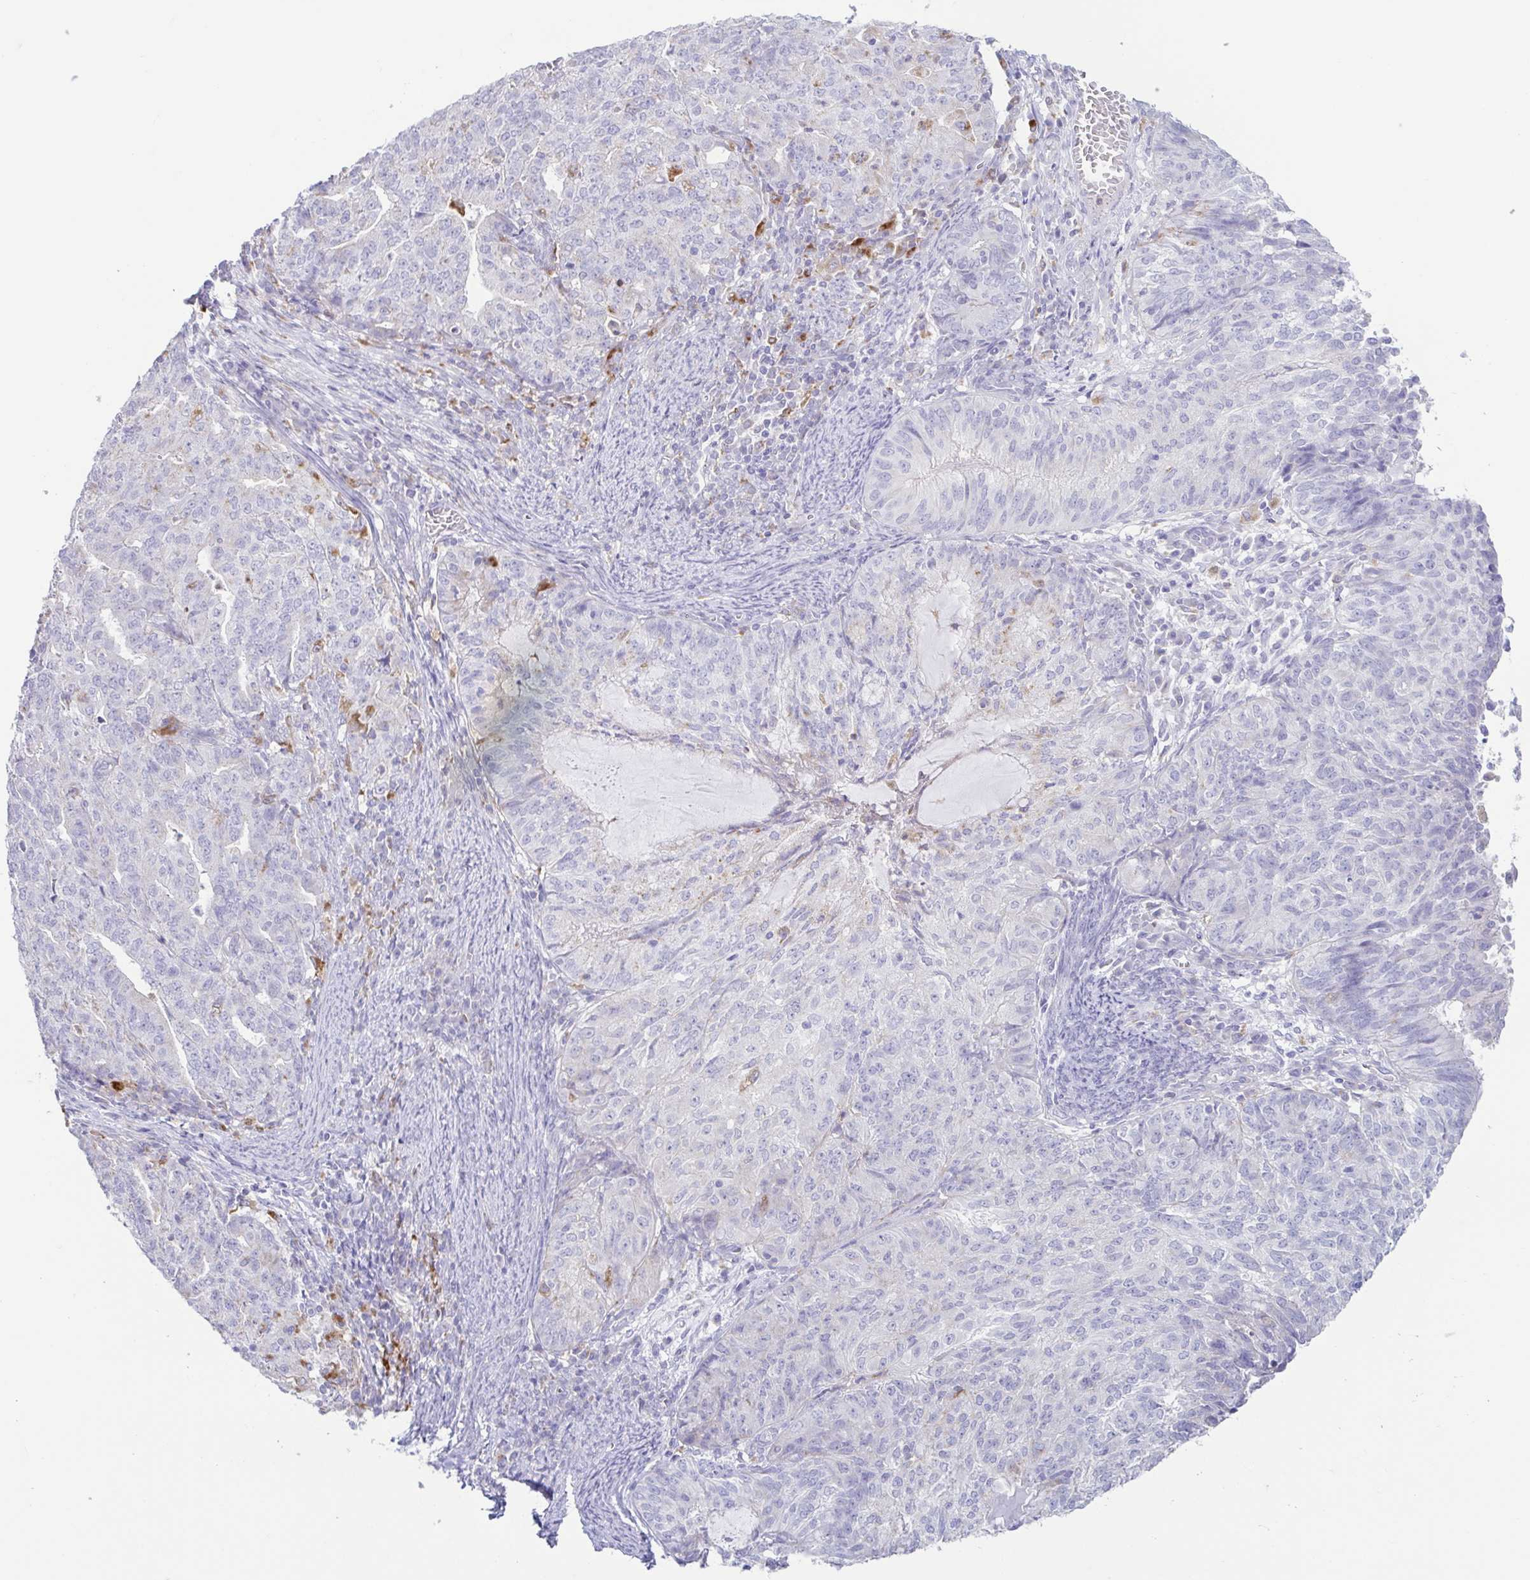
{"staining": {"intensity": "negative", "quantity": "none", "location": "none"}, "tissue": "endometrial cancer", "cell_type": "Tumor cells", "image_type": "cancer", "snomed": [{"axis": "morphology", "description": "Adenocarcinoma, NOS"}, {"axis": "topography", "description": "Endometrium"}], "caption": "High power microscopy photomicrograph of an IHC photomicrograph of endometrial cancer, revealing no significant staining in tumor cells.", "gene": "ATP6V1G2", "patient": {"sex": "female", "age": 82}}